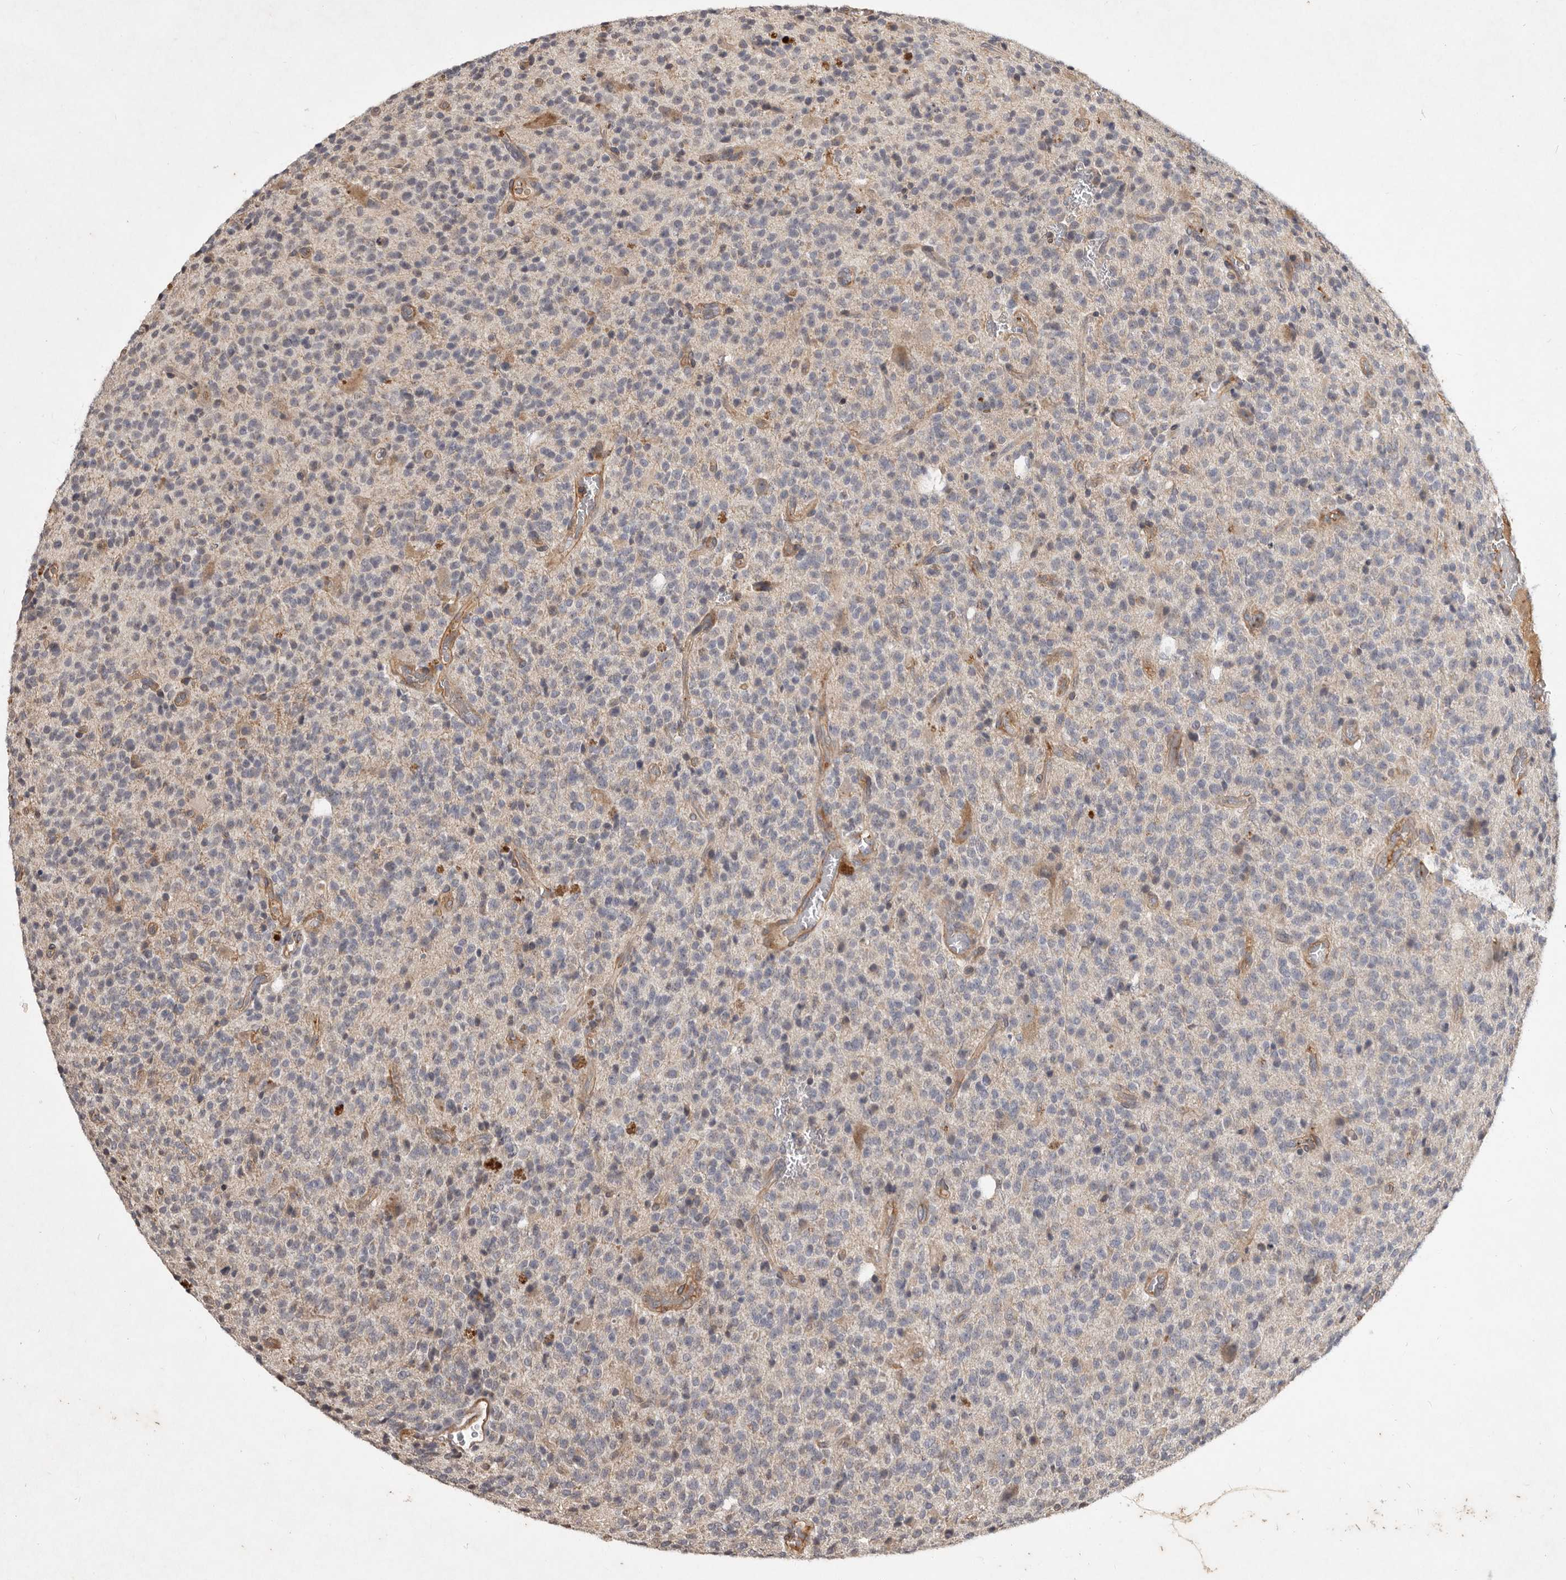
{"staining": {"intensity": "negative", "quantity": "none", "location": "none"}, "tissue": "glioma", "cell_type": "Tumor cells", "image_type": "cancer", "snomed": [{"axis": "morphology", "description": "Glioma, malignant, High grade"}, {"axis": "topography", "description": "Brain"}], "caption": "This histopathology image is of high-grade glioma (malignant) stained with immunohistochemistry (IHC) to label a protein in brown with the nuclei are counter-stained blue. There is no expression in tumor cells.", "gene": "DNAJC28", "patient": {"sex": "male", "age": 34}}